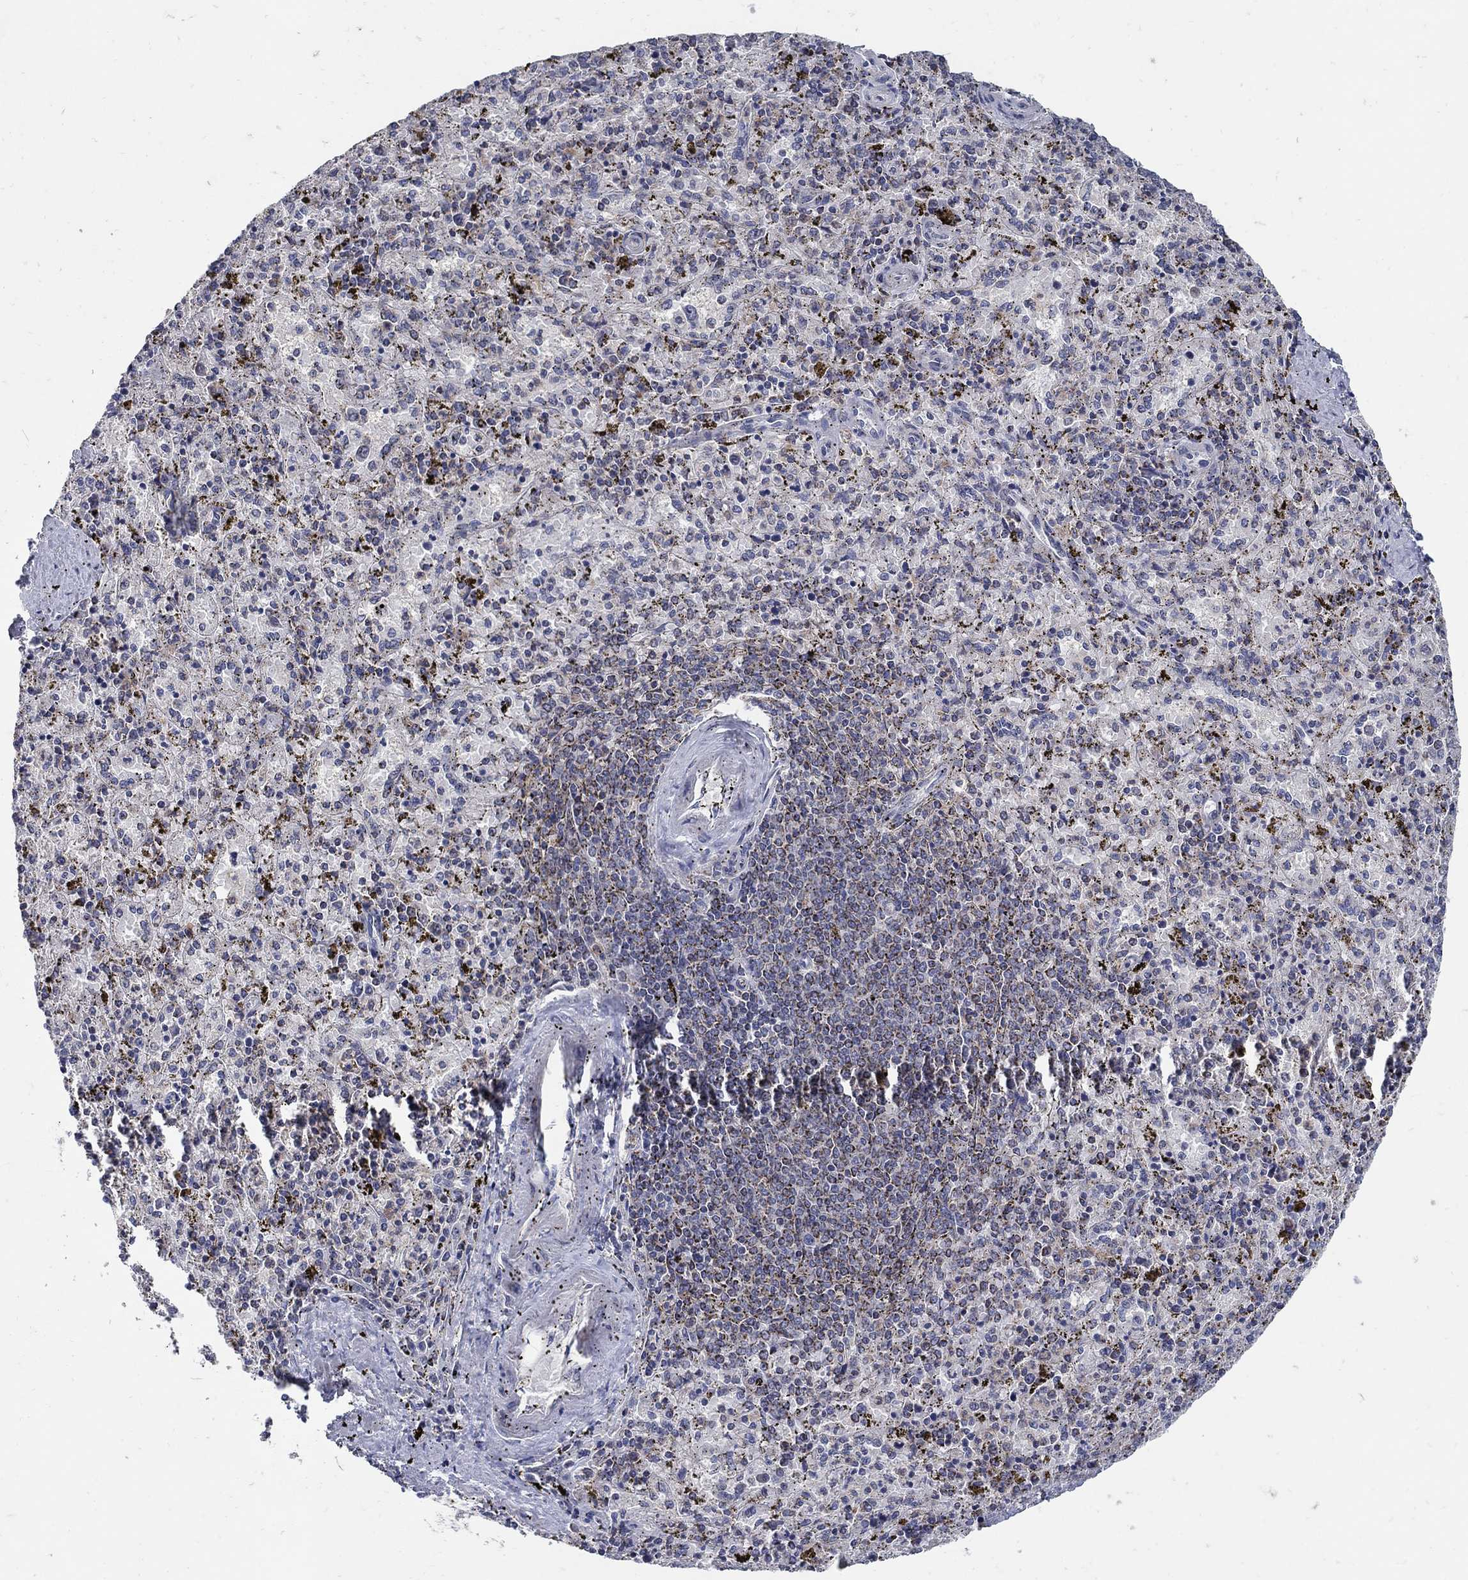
{"staining": {"intensity": "moderate", "quantity": "<25%", "location": "cytoplasmic/membranous"}, "tissue": "spleen", "cell_type": "Cells in red pulp", "image_type": "normal", "snomed": [{"axis": "morphology", "description": "Normal tissue, NOS"}, {"axis": "topography", "description": "Spleen"}], "caption": "Immunohistochemistry (IHC) histopathology image of unremarkable spleen: human spleen stained using IHC demonstrates low levels of moderate protein expression localized specifically in the cytoplasmic/membranous of cells in red pulp, appearing as a cytoplasmic/membranous brown color.", "gene": "HMX2", "patient": {"sex": "female", "age": 50}}